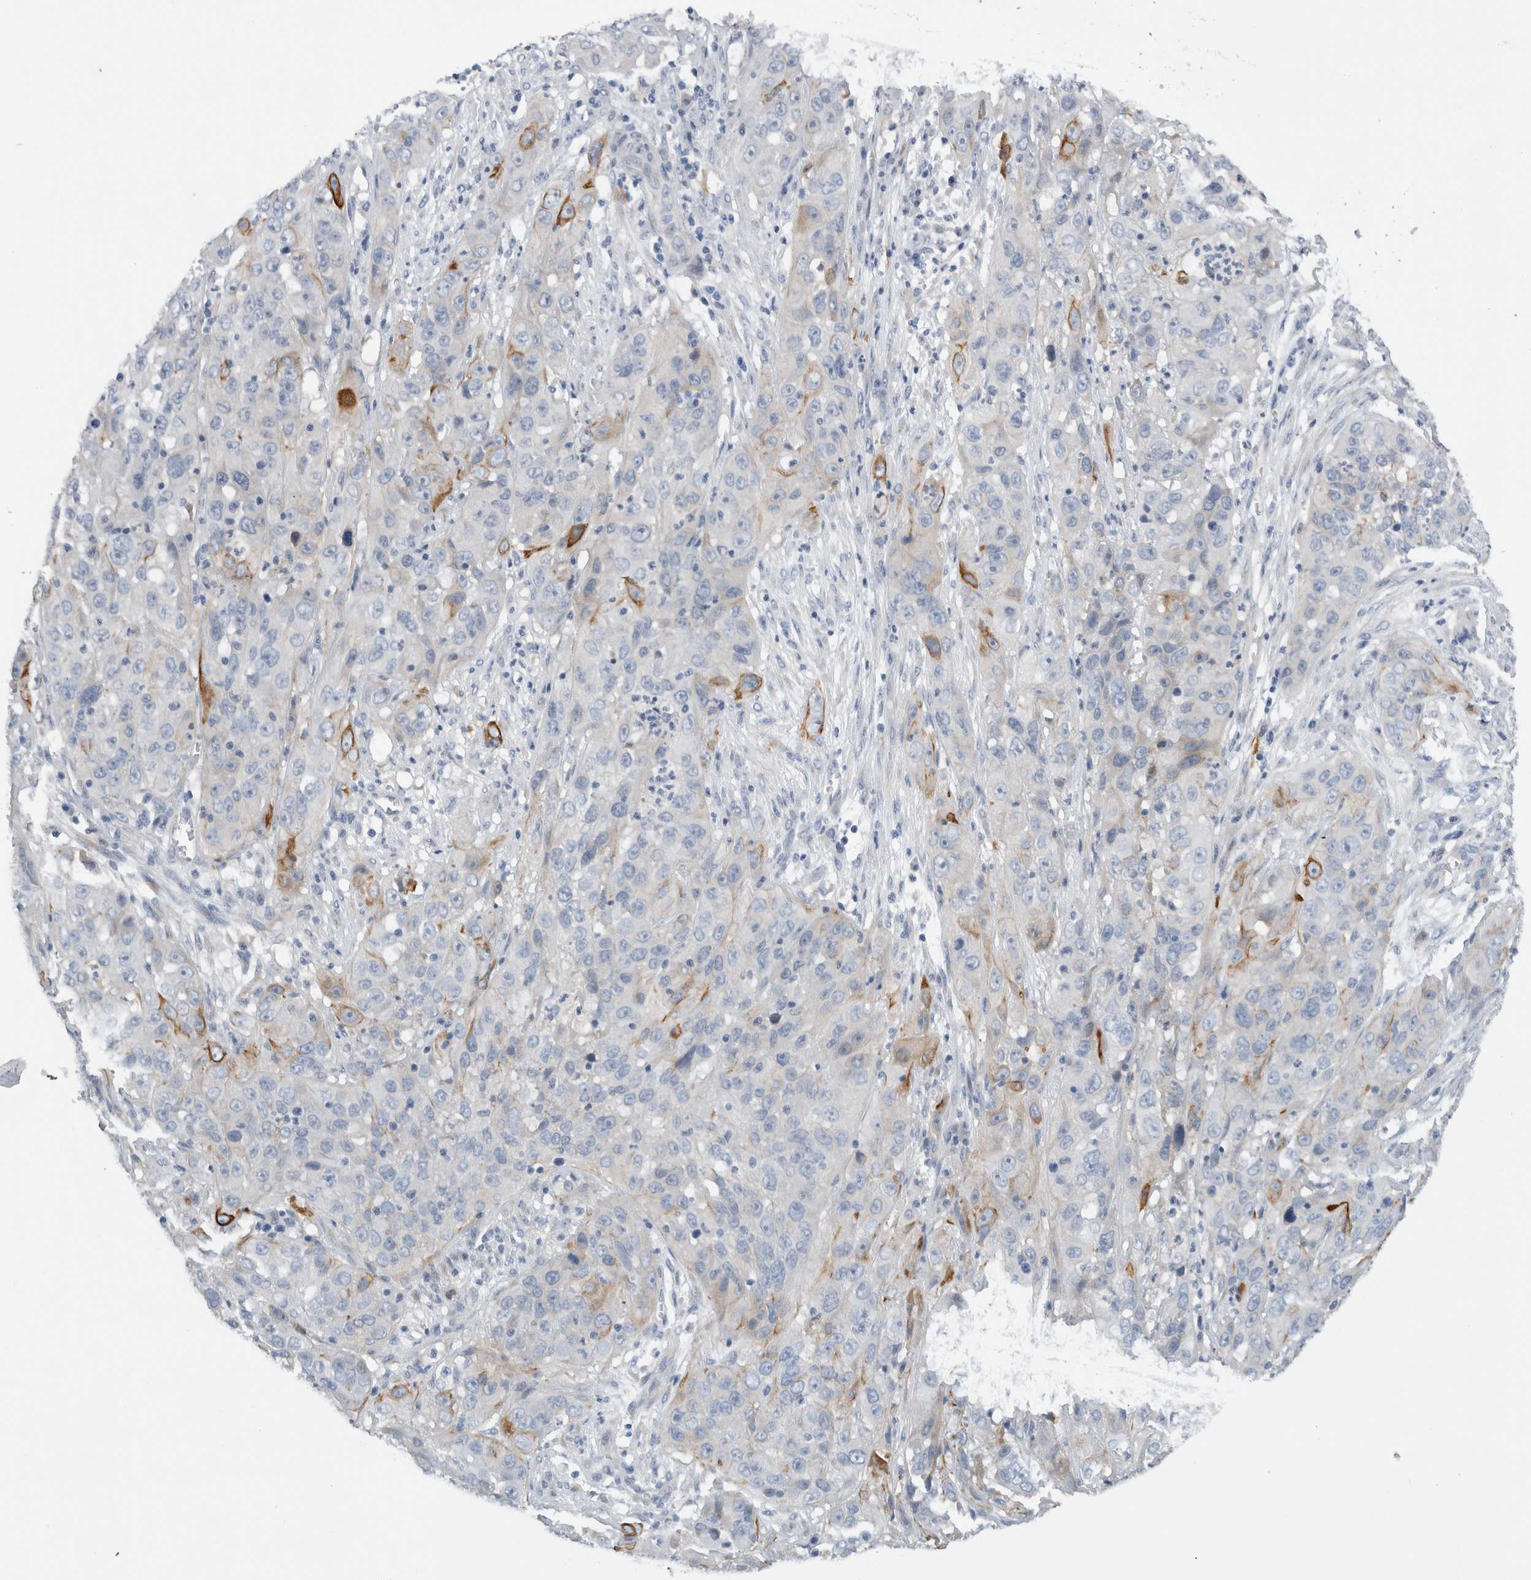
{"staining": {"intensity": "moderate", "quantity": "<25%", "location": "cytoplasmic/membranous"}, "tissue": "cervical cancer", "cell_type": "Tumor cells", "image_type": "cancer", "snomed": [{"axis": "morphology", "description": "Squamous cell carcinoma, NOS"}, {"axis": "topography", "description": "Cervix"}], "caption": "This photomicrograph demonstrates IHC staining of human cervical cancer (squamous cell carcinoma), with low moderate cytoplasmic/membranous expression in approximately <25% of tumor cells.", "gene": "SLC20A2", "patient": {"sex": "female", "age": 32}}